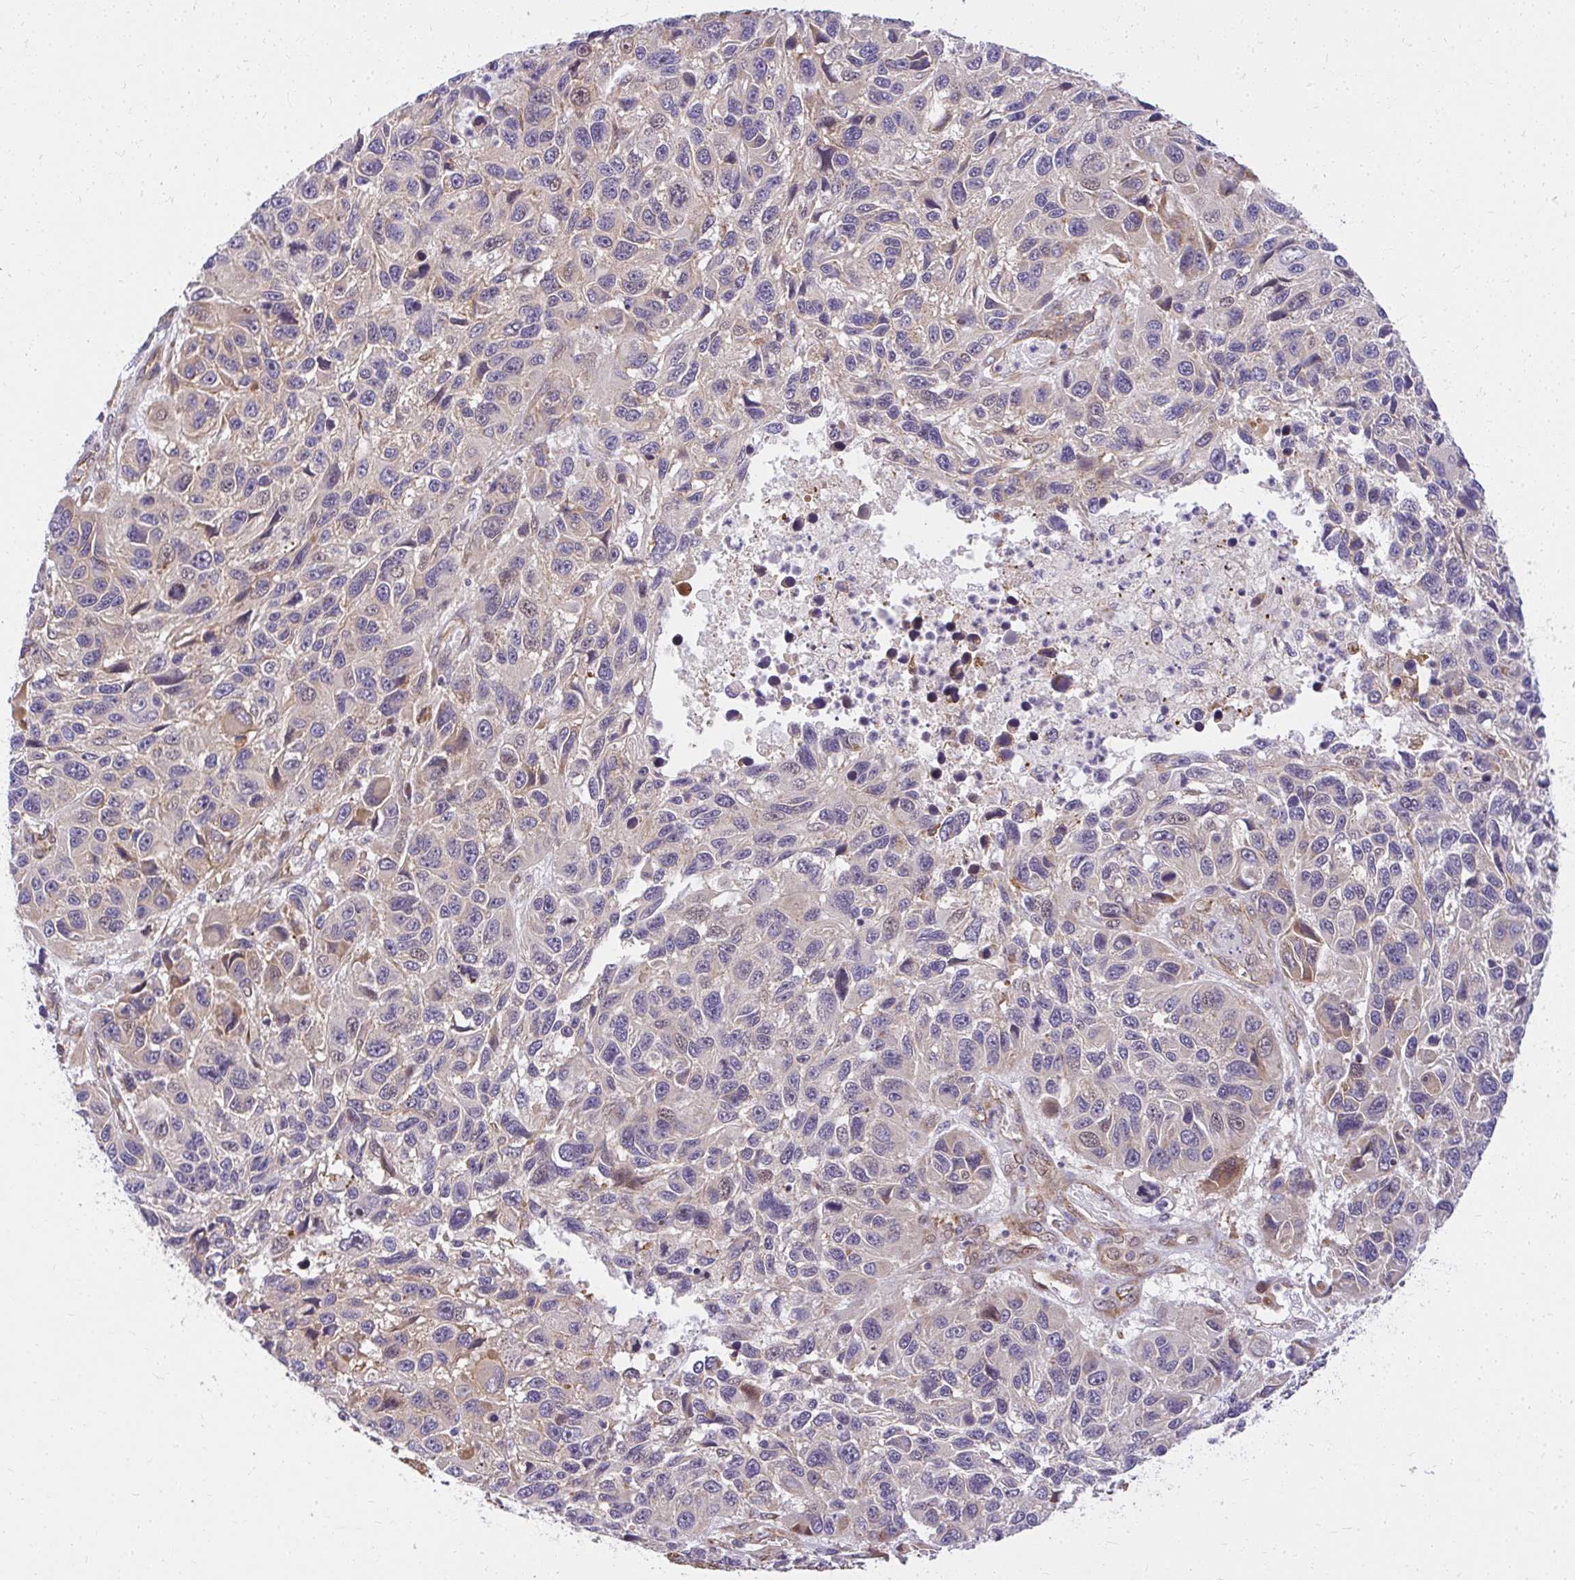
{"staining": {"intensity": "moderate", "quantity": "<25%", "location": "cytoplasmic/membranous"}, "tissue": "melanoma", "cell_type": "Tumor cells", "image_type": "cancer", "snomed": [{"axis": "morphology", "description": "Malignant melanoma, NOS"}, {"axis": "topography", "description": "Skin"}], "caption": "Immunohistochemical staining of human melanoma displays moderate cytoplasmic/membranous protein staining in about <25% of tumor cells.", "gene": "RSKR", "patient": {"sex": "male", "age": 53}}